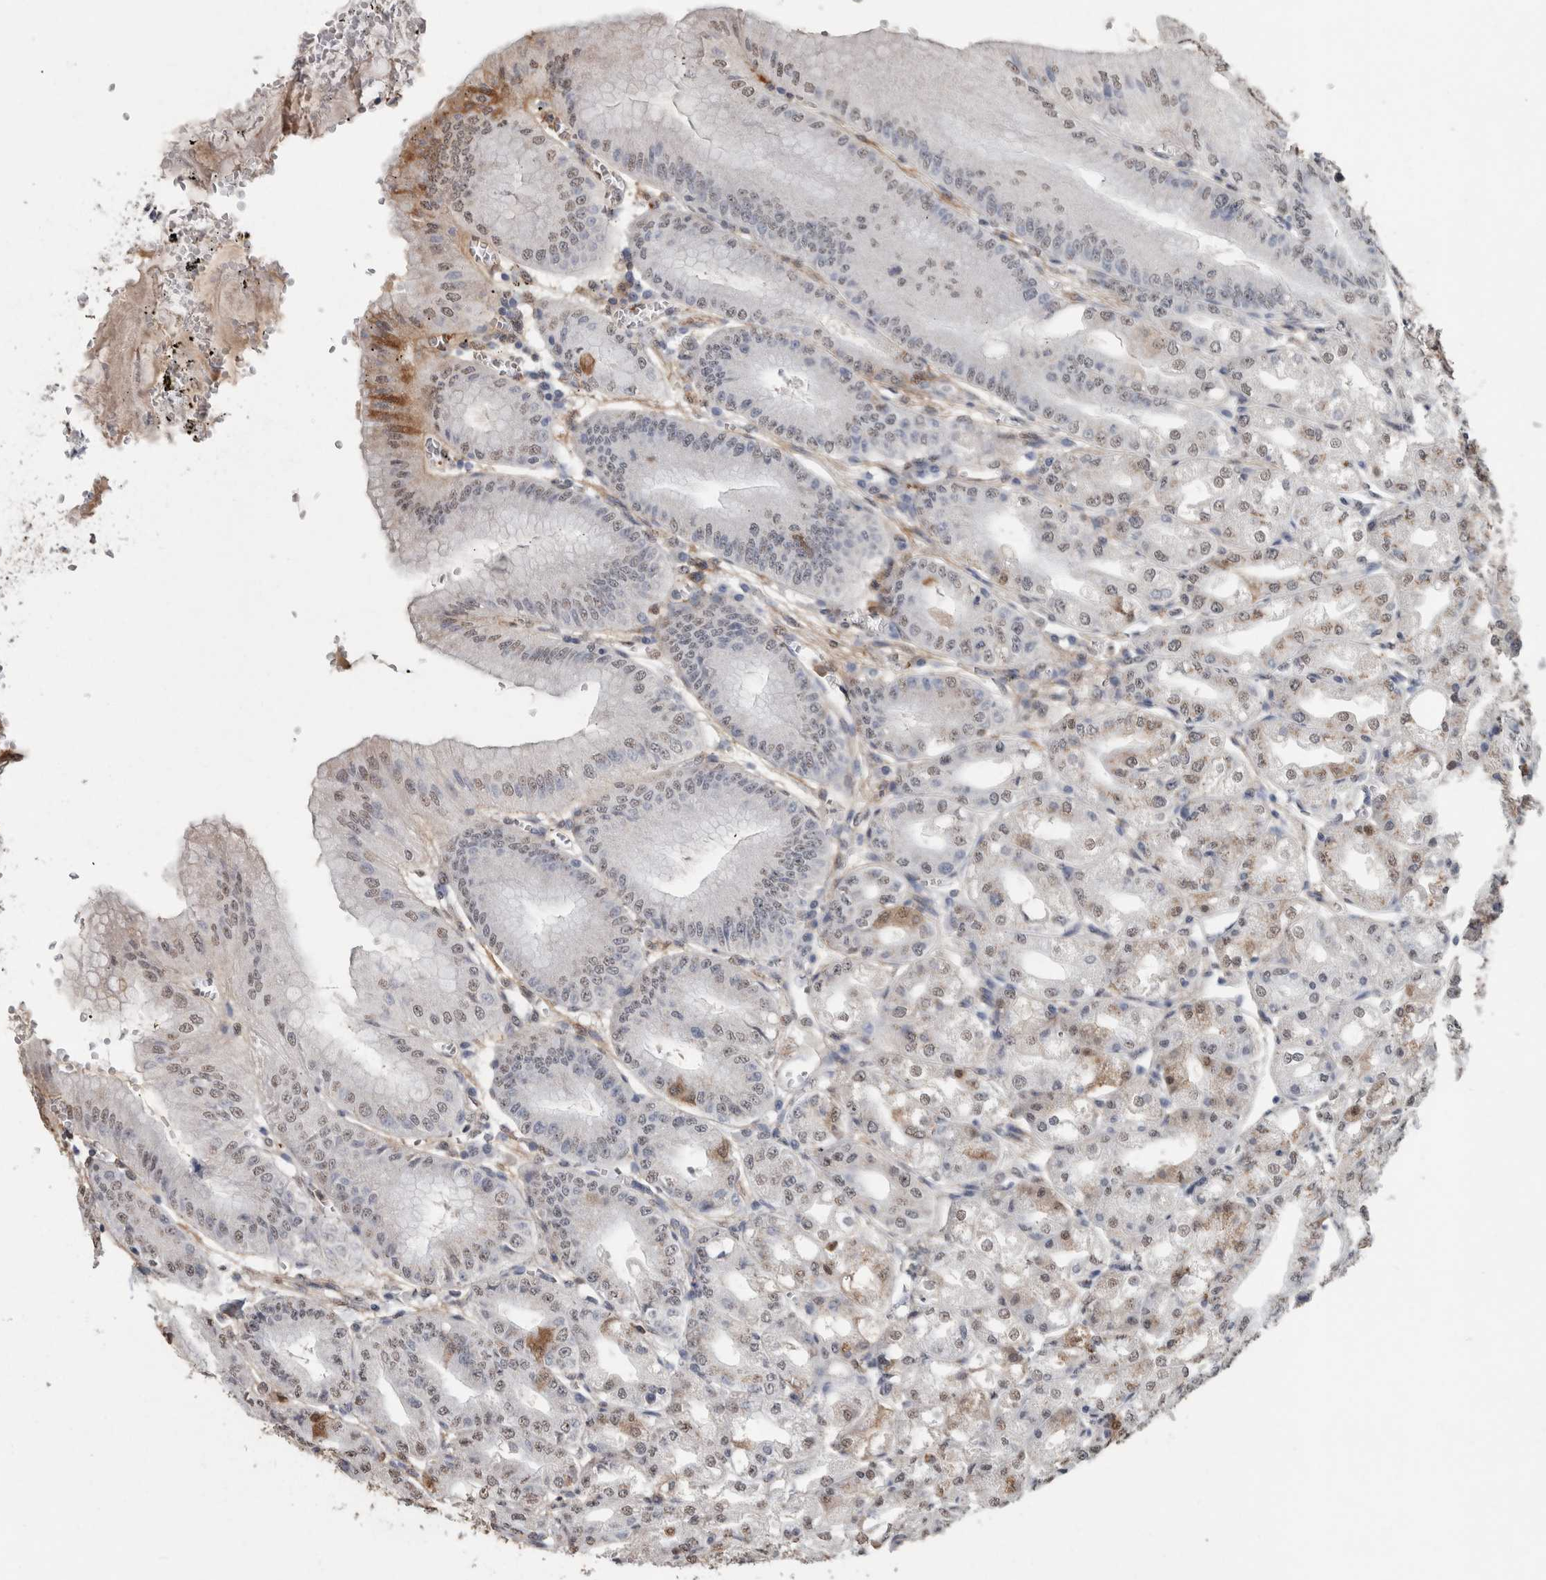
{"staining": {"intensity": "weak", "quantity": "25%-75%", "location": "nuclear"}, "tissue": "stomach", "cell_type": "Glandular cells", "image_type": "normal", "snomed": [{"axis": "morphology", "description": "Normal tissue, NOS"}, {"axis": "topography", "description": "Stomach, lower"}], "caption": "Stomach stained with DAB immunohistochemistry displays low levels of weak nuclear positivity in approximately 25%-75% of glandular cells. (DAB IHC, brown staining for protein, blue staining for nuclei).", "gene": "LTBP1", "patient": {"sex": "male", "age": 71}}